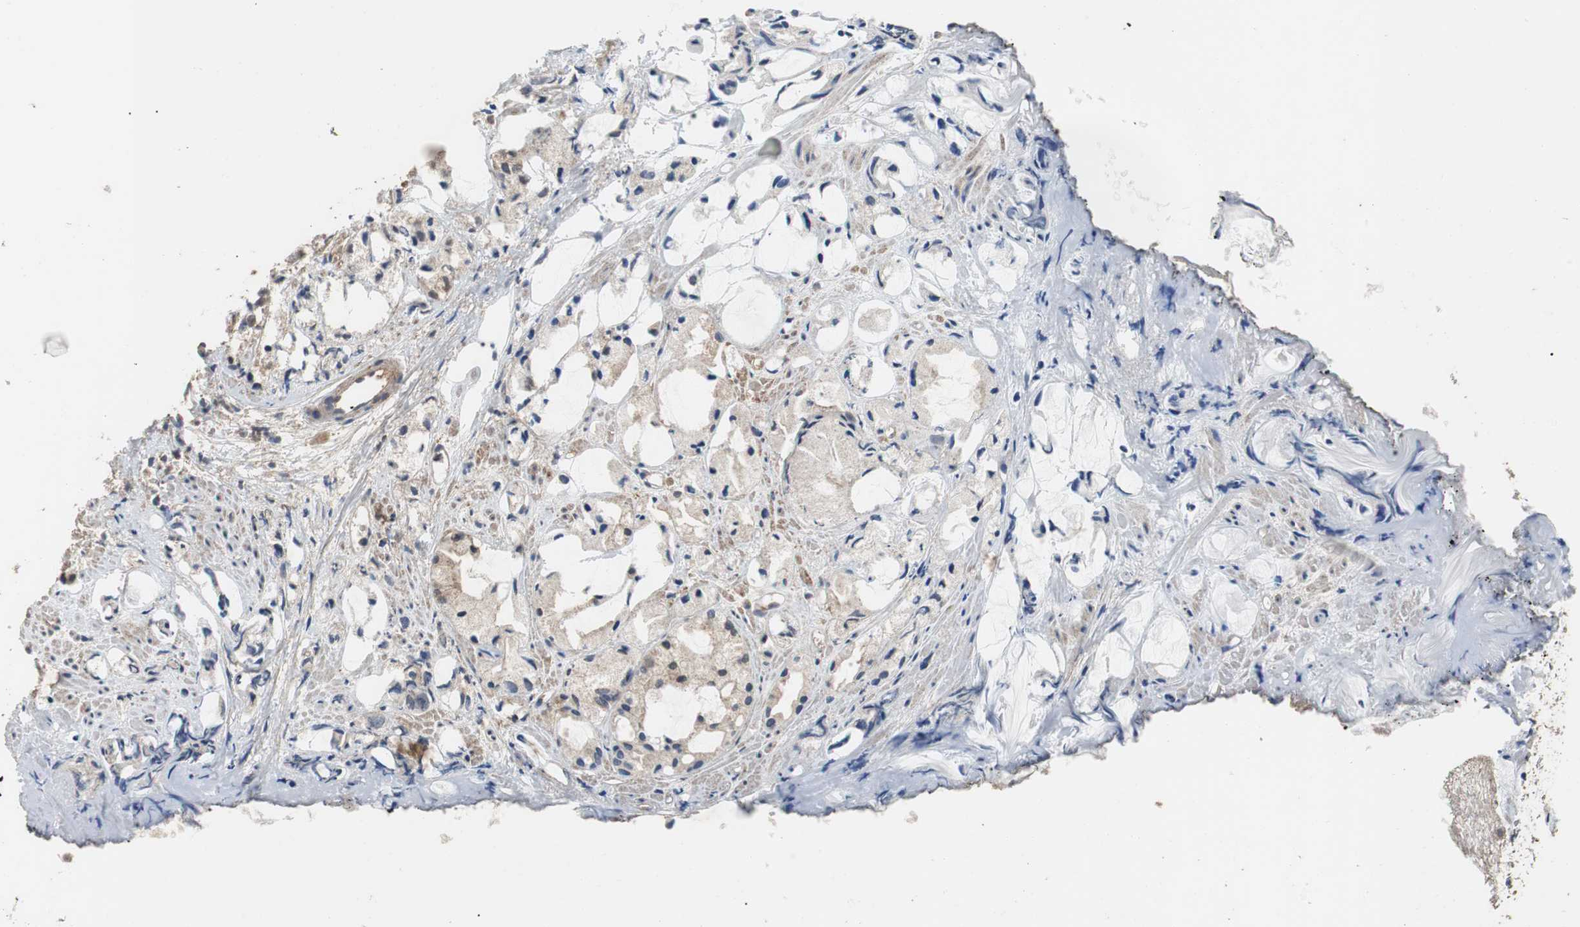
{"staining": {"intensity": "weak", "quantity": "25%-75%", "location": "cytoplasmic/membranous"}, "tissue": "prostate cancer", "cell_type": "Tumor cells", "image_type": "cancer", "snomed": [{"axis": "morphology", "description": "Adenocarcinoma, High grade"}, {"axis": "topography", "description": "Prostate"}], "caption": "Immunohistochemical staining of human prostate cancer (adenocarcinoma (high-grade)) demonstrates weak cytoplasmic/membranous protein staining in approximately 25%-75% of tumor cells.", "gene": "VBP1", "patient": {"sex": "male", "age": 85}}